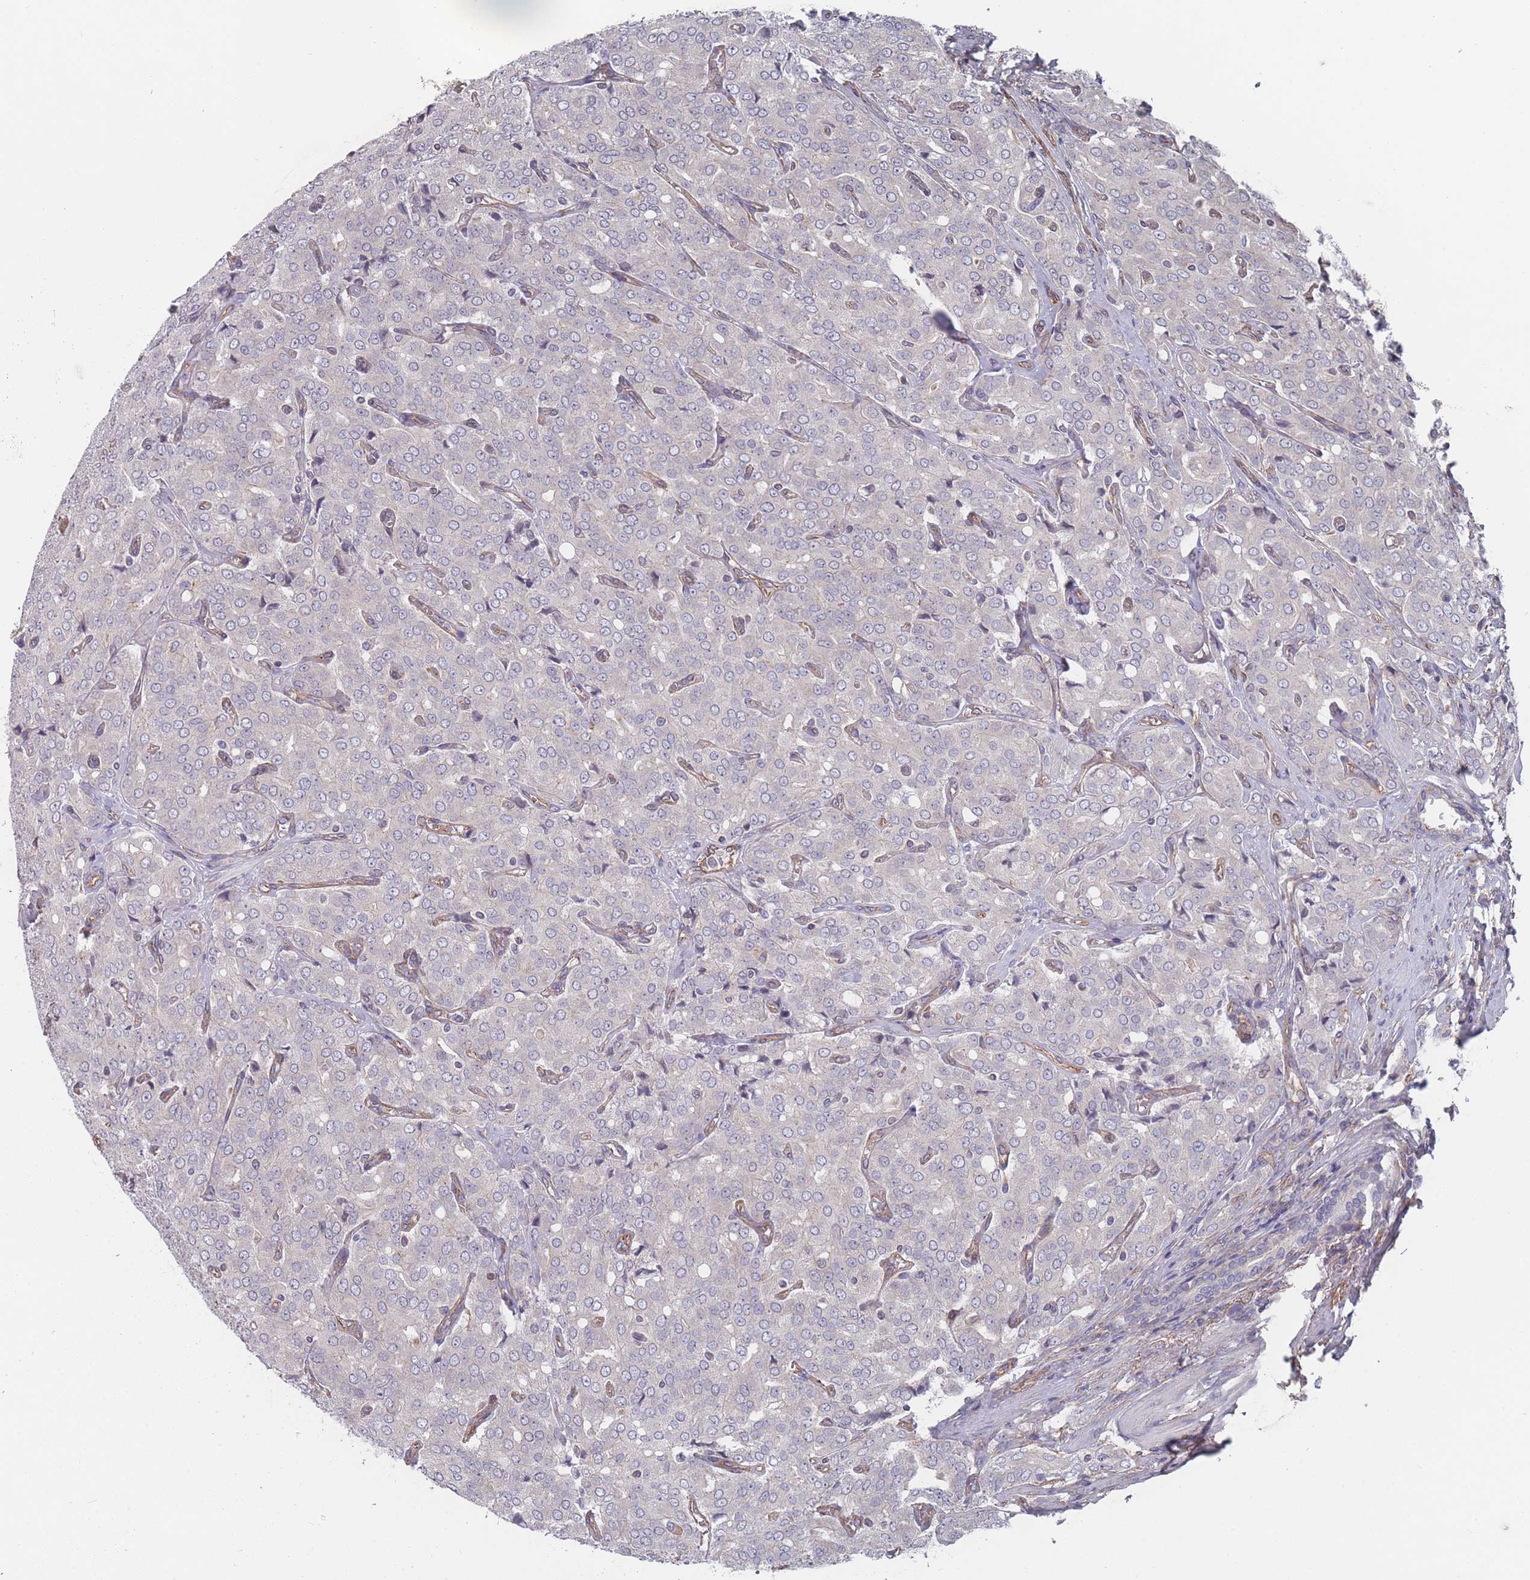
{"staining": {"intensity": "negative", "quantity": "none", "location": "none"}, "tissue": "prostate cancer", "cell_type": "Tumor cells", "image_type": "cancer", "snomed": [{"axis": "morphology", "description": "Adenocarcinoma, High grade"}, {"axis": "topography", "description": "Prostate"}], "caption": "Prostate cancer was stained to show a protein in brown. There is no significant positivity in tumor cells.", "gene": "SLC1A6", "patient": {"sex": "male", "age": 68}}